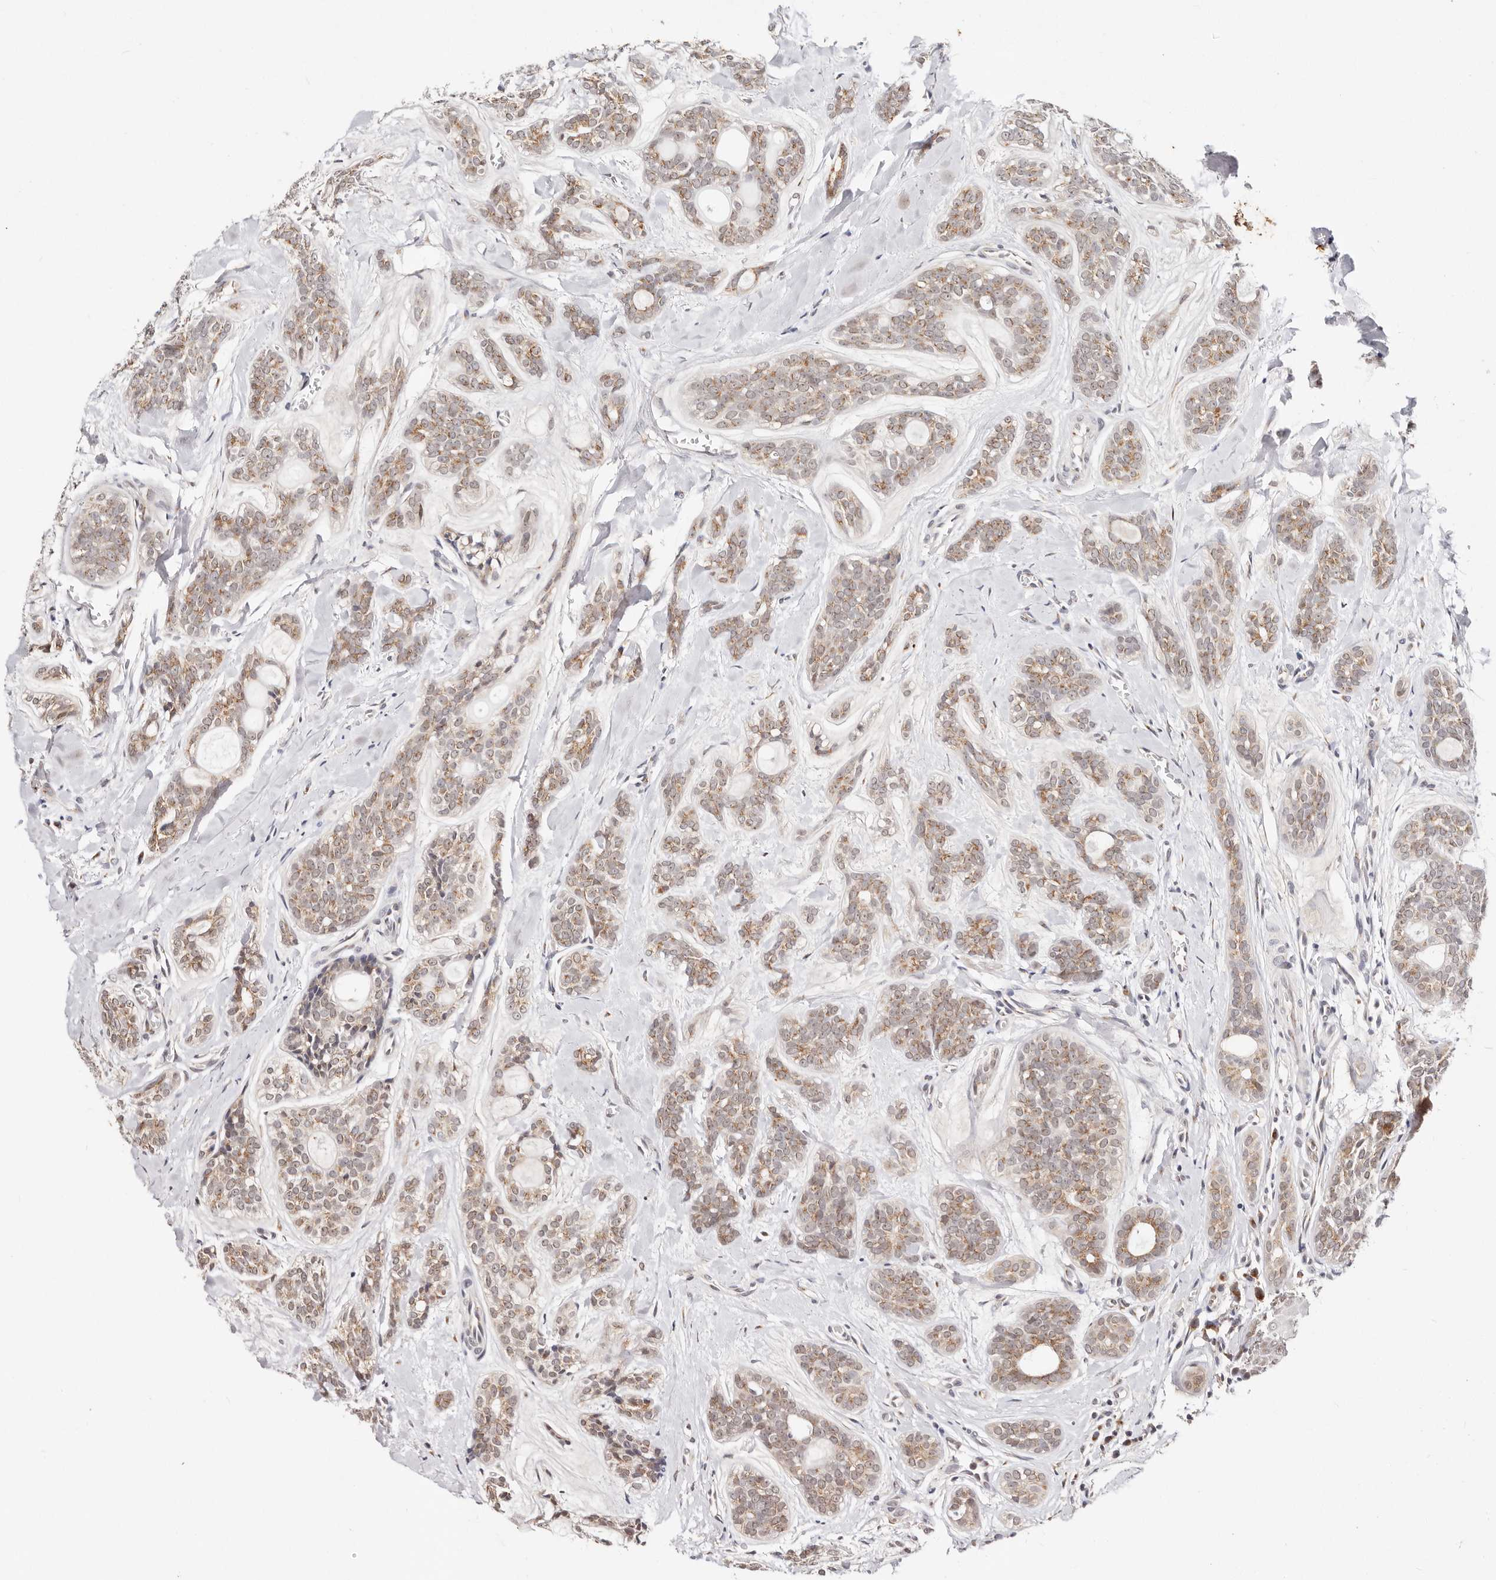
{"staining": {"intensity": "moderate", "quantity": ">75%", "location": "cytoplasmic/membranous"}, "tissue": "head and neck cancer", "cell_type": "Tumor cells", "image_type": "cancer", "snomed": [{"axis": "morphology", "description": "Adenocarcinoma, NOS"}, {"axis": "topography", "description": "Head-Neck"}], "caption": "Moderate cytoplasmic/membranous staining for a protein is appreciated in about >75% of tumor cells of head and neck cancer using immunohistochemistry.", "gene": "VIPAS39", "patient": {"sex": "male", "age": 66}}